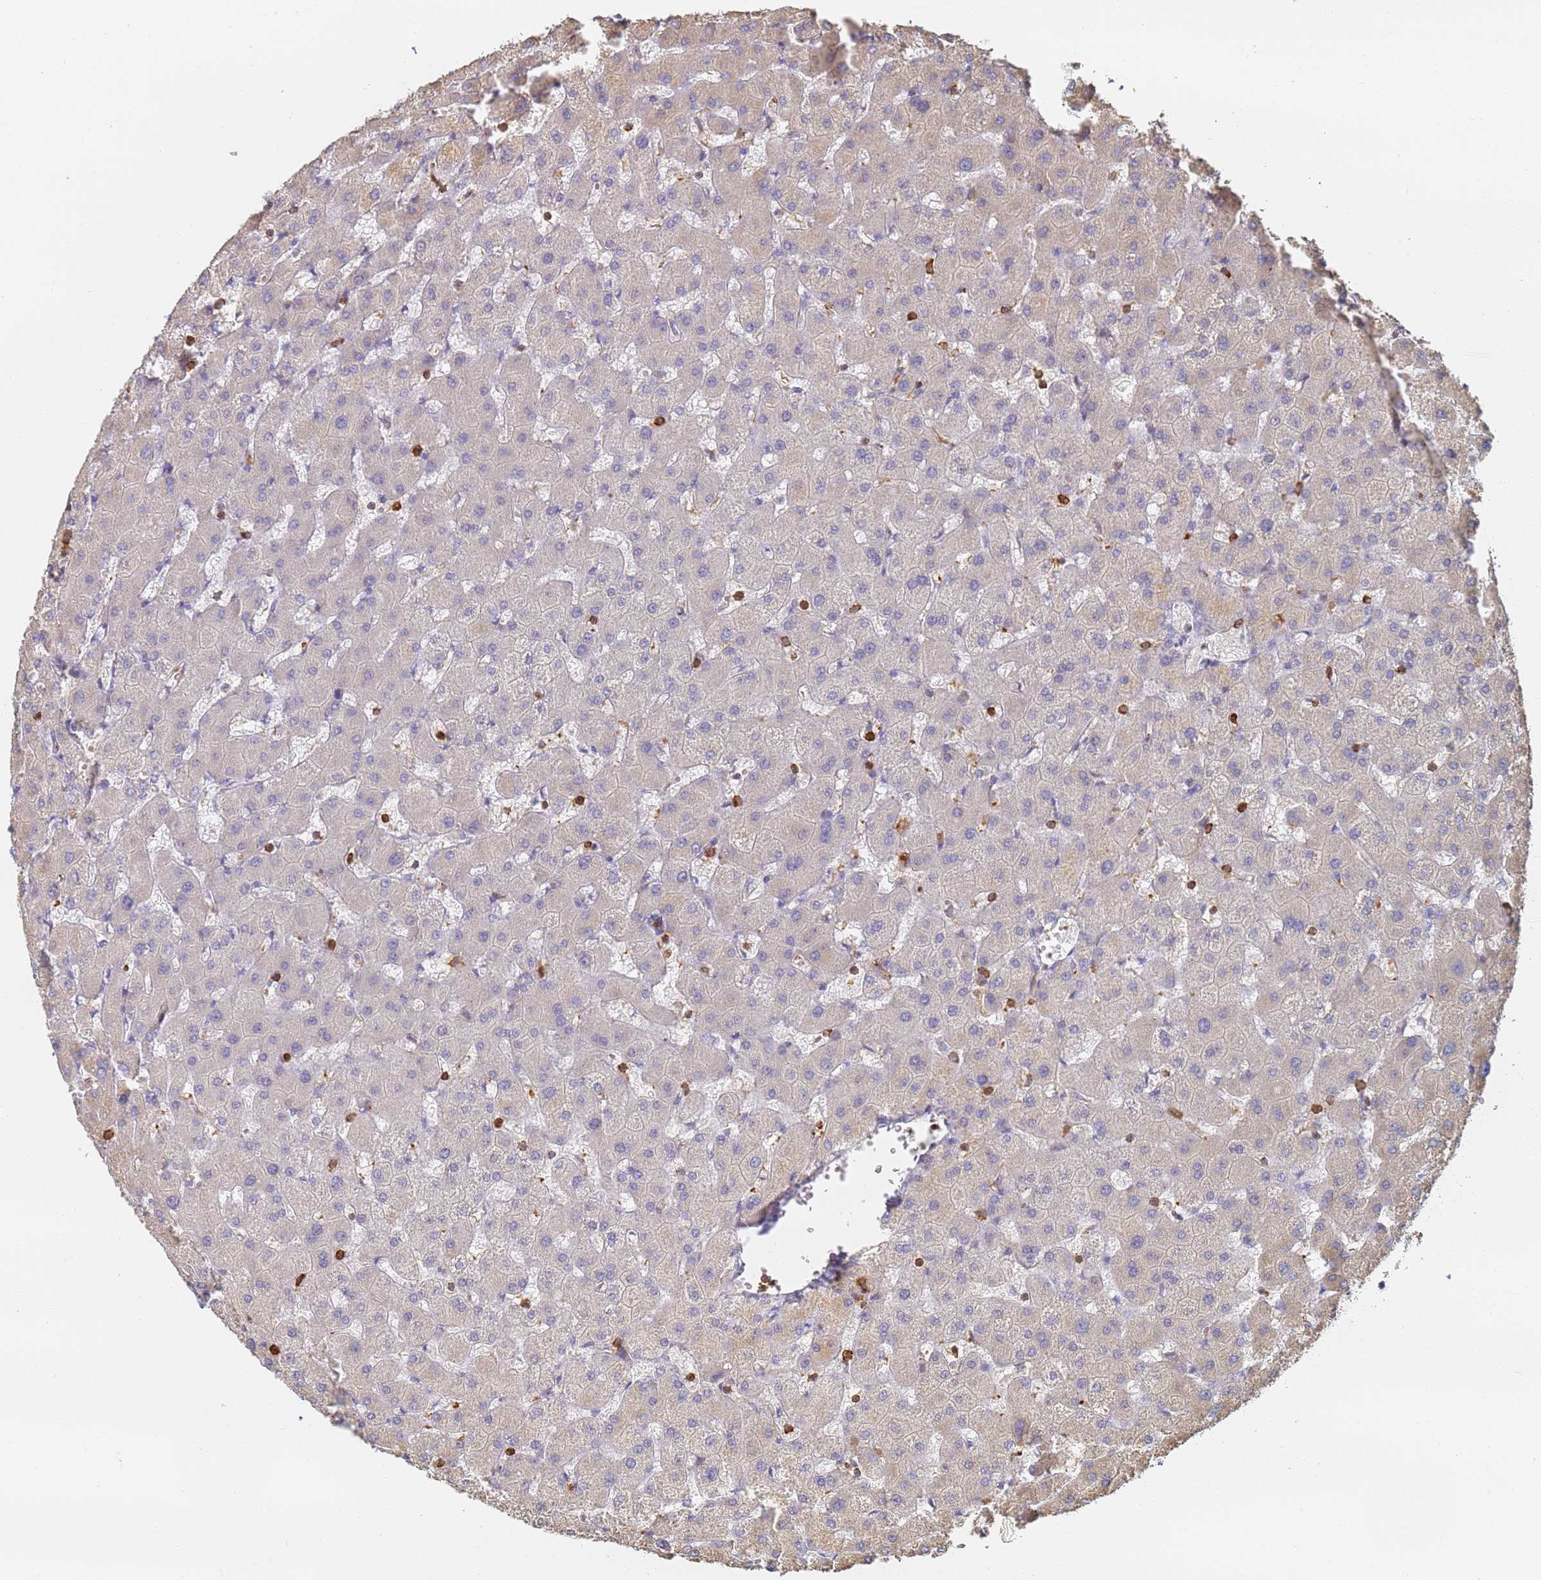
{"staining": {"intensity": "negative", "quantity": "none", "location": "none"}, "tissue": "liver", "cell_type": "Cholangiocytes", "image_type": "normal", "snomed": [{"axis": "morphology", "description": "Normal tissue, NOS"}, {"axis": "topography", "description": "Liver"}], "caption": "Cholangiocytes are negative for brown protein staining in normal liver. The staining is performed using DAB (3,3'-diaminobenzidine) brown chromogen with nuclei counter-stained in using hematoxylin.", "gene": "BIN2", "patient": {"sex": "female", "age": 63}}